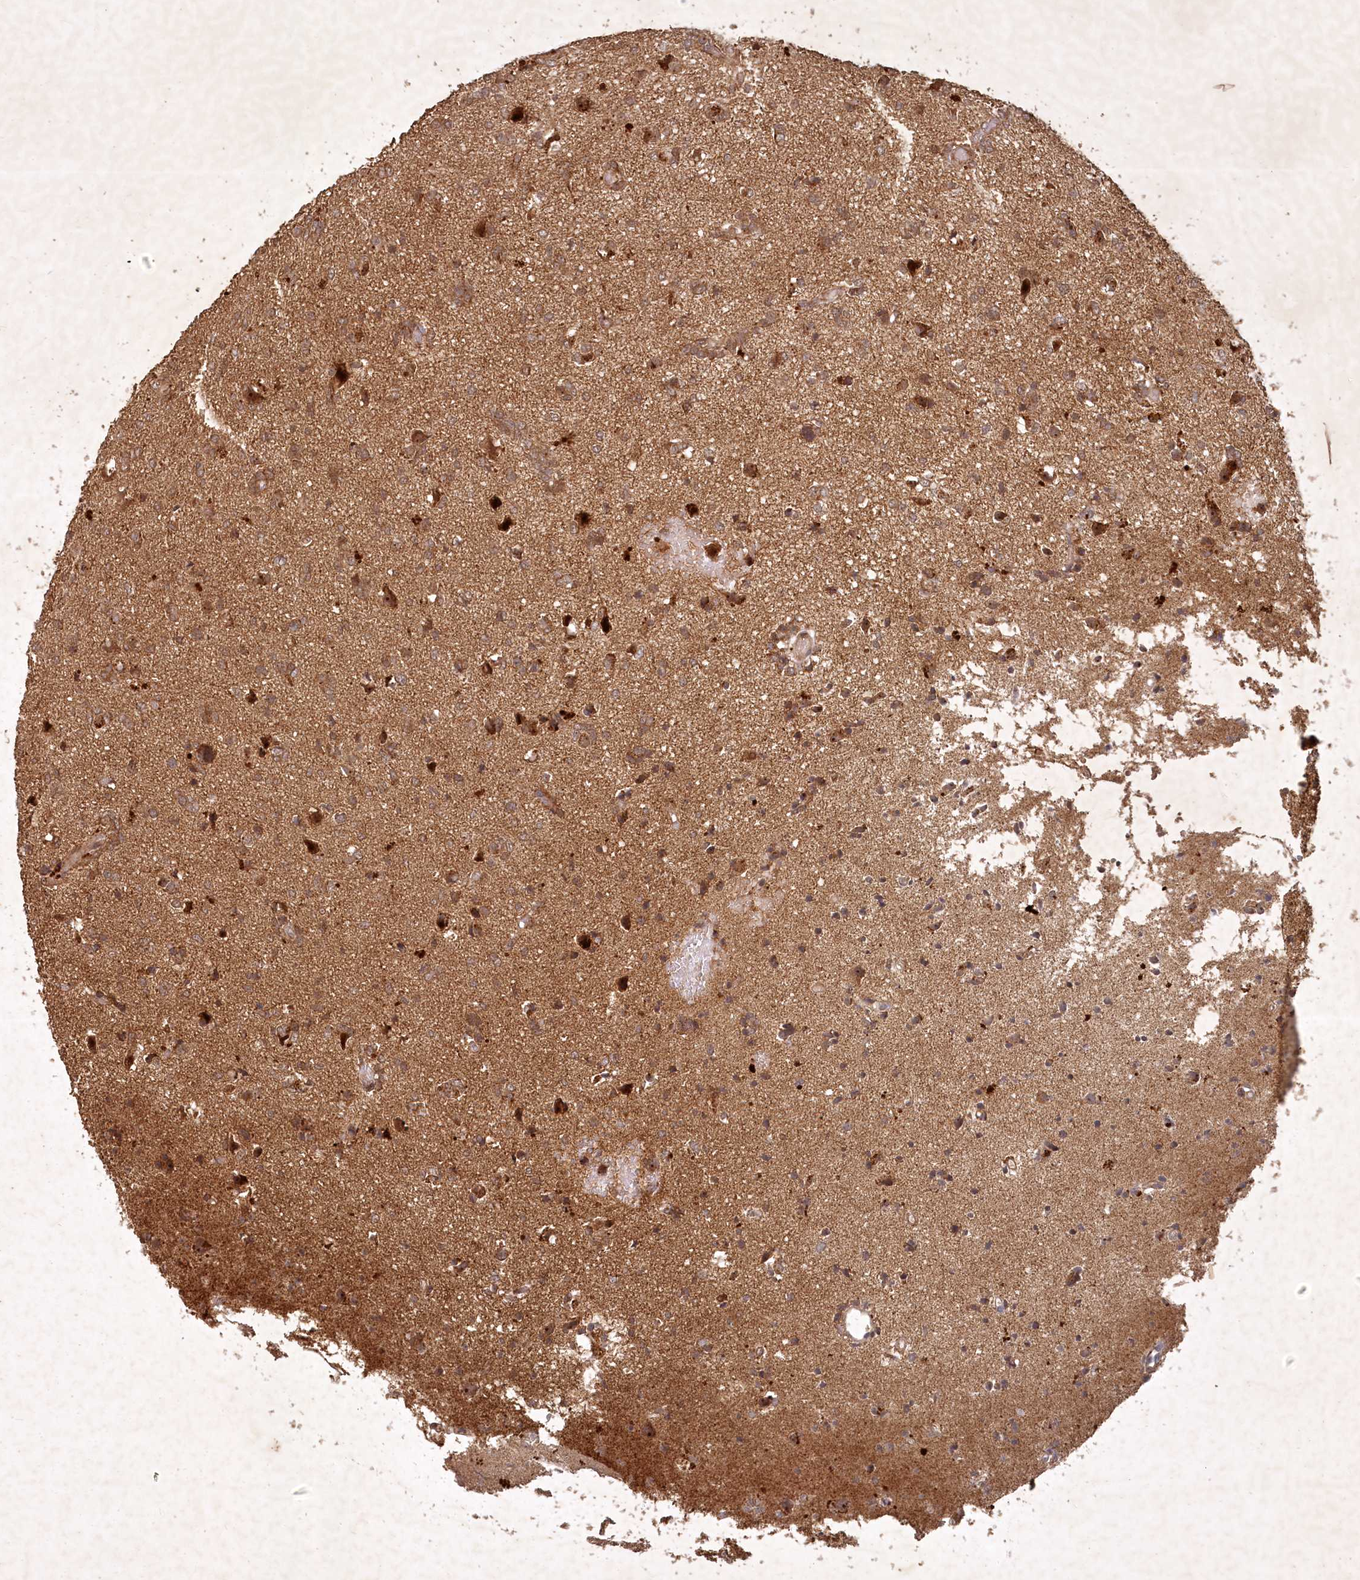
{"staining": {"intensity": "moderate", "quantity": ">75%", "location": "cytoplasmic/membranous"}, "tissue": "glioma", "cell_type": "Tumor cells", "image_type": "cancer", "snomed": [{"axis": "morphology", "description": "Glioma, malignant, High grade"}, {"axis": "topography", "description": "Brain"}], "caption": "High-magnification brightfield microscopy of glioma stained with DAB (brown) and counterstained with hematoxylin (blue). tumor cells exhibit moderate cytoplasmic/membranous positivity is identified in about>75% of cells. (IHC, brightfield microscopy, high magnification).", "gene": "UNC93A", "patient": {"sex": "female", "age": 59}}